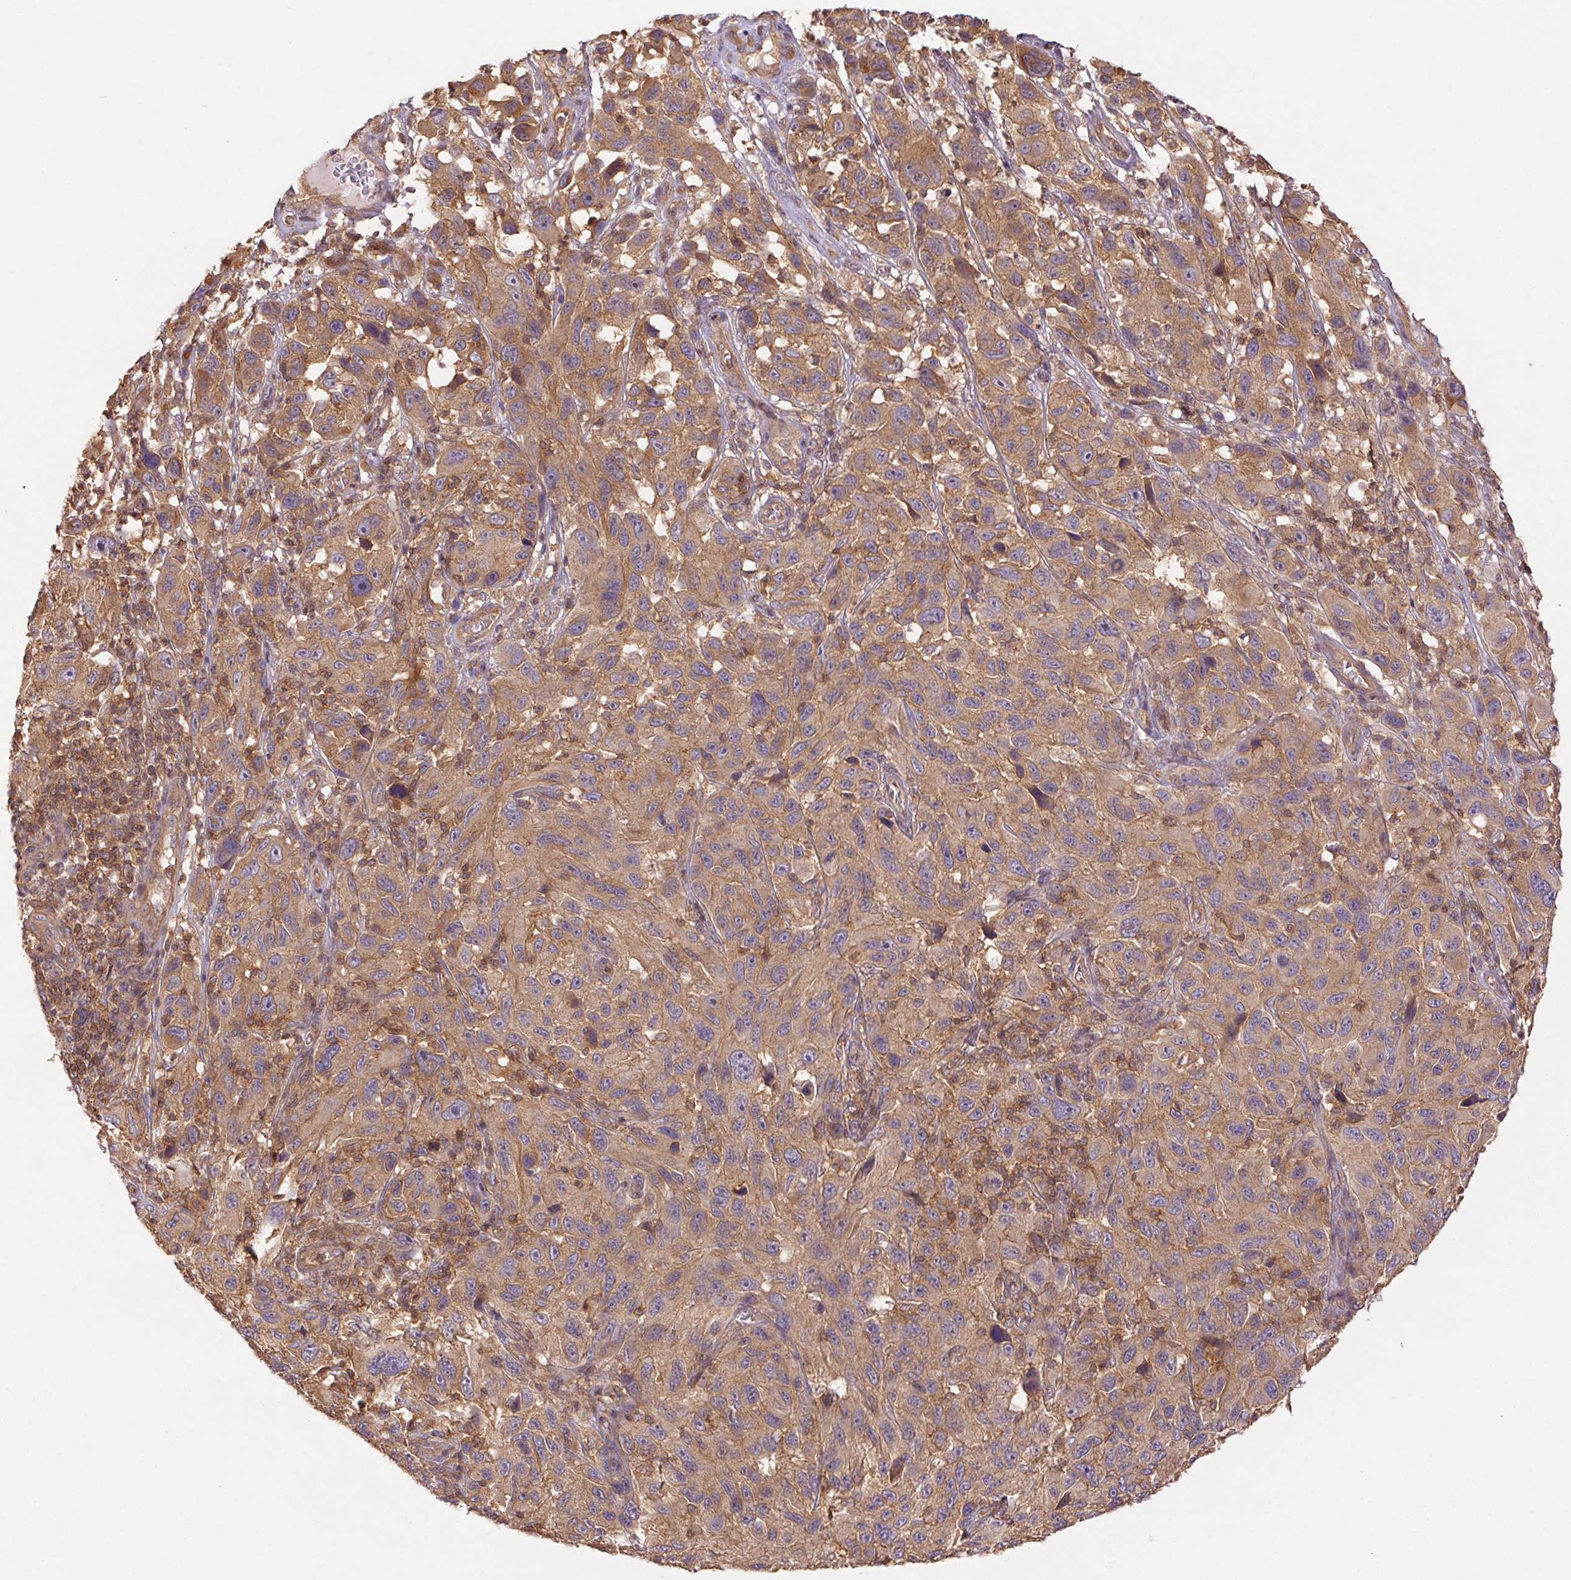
{"staining": {"intensity": "moderate", "quantity": ">75%", "location": "cytoplasmic/membranous"}, "tissue": "melanoma", "cell_type": "Tumor cells", "image_type": "cancer", "snomed": [{"axis": "morphology", "description": "Malignant melanoma, NOS"}, {"axis": "topography", "description": "Skin"}], "caption": "A micrograph of human malignant melanoma stained for a protein reveals moderate cytoplasmic/membranous brown staining in tumor cells. The staining is performed using DAB (3,3'-diaminobenzidine) brown chromogen to label protein expression. The nuclei are counter-stained blue using hematoxylin.", "gene": "TUBA3D", "patient": {"sex": "male", "age": 53}}